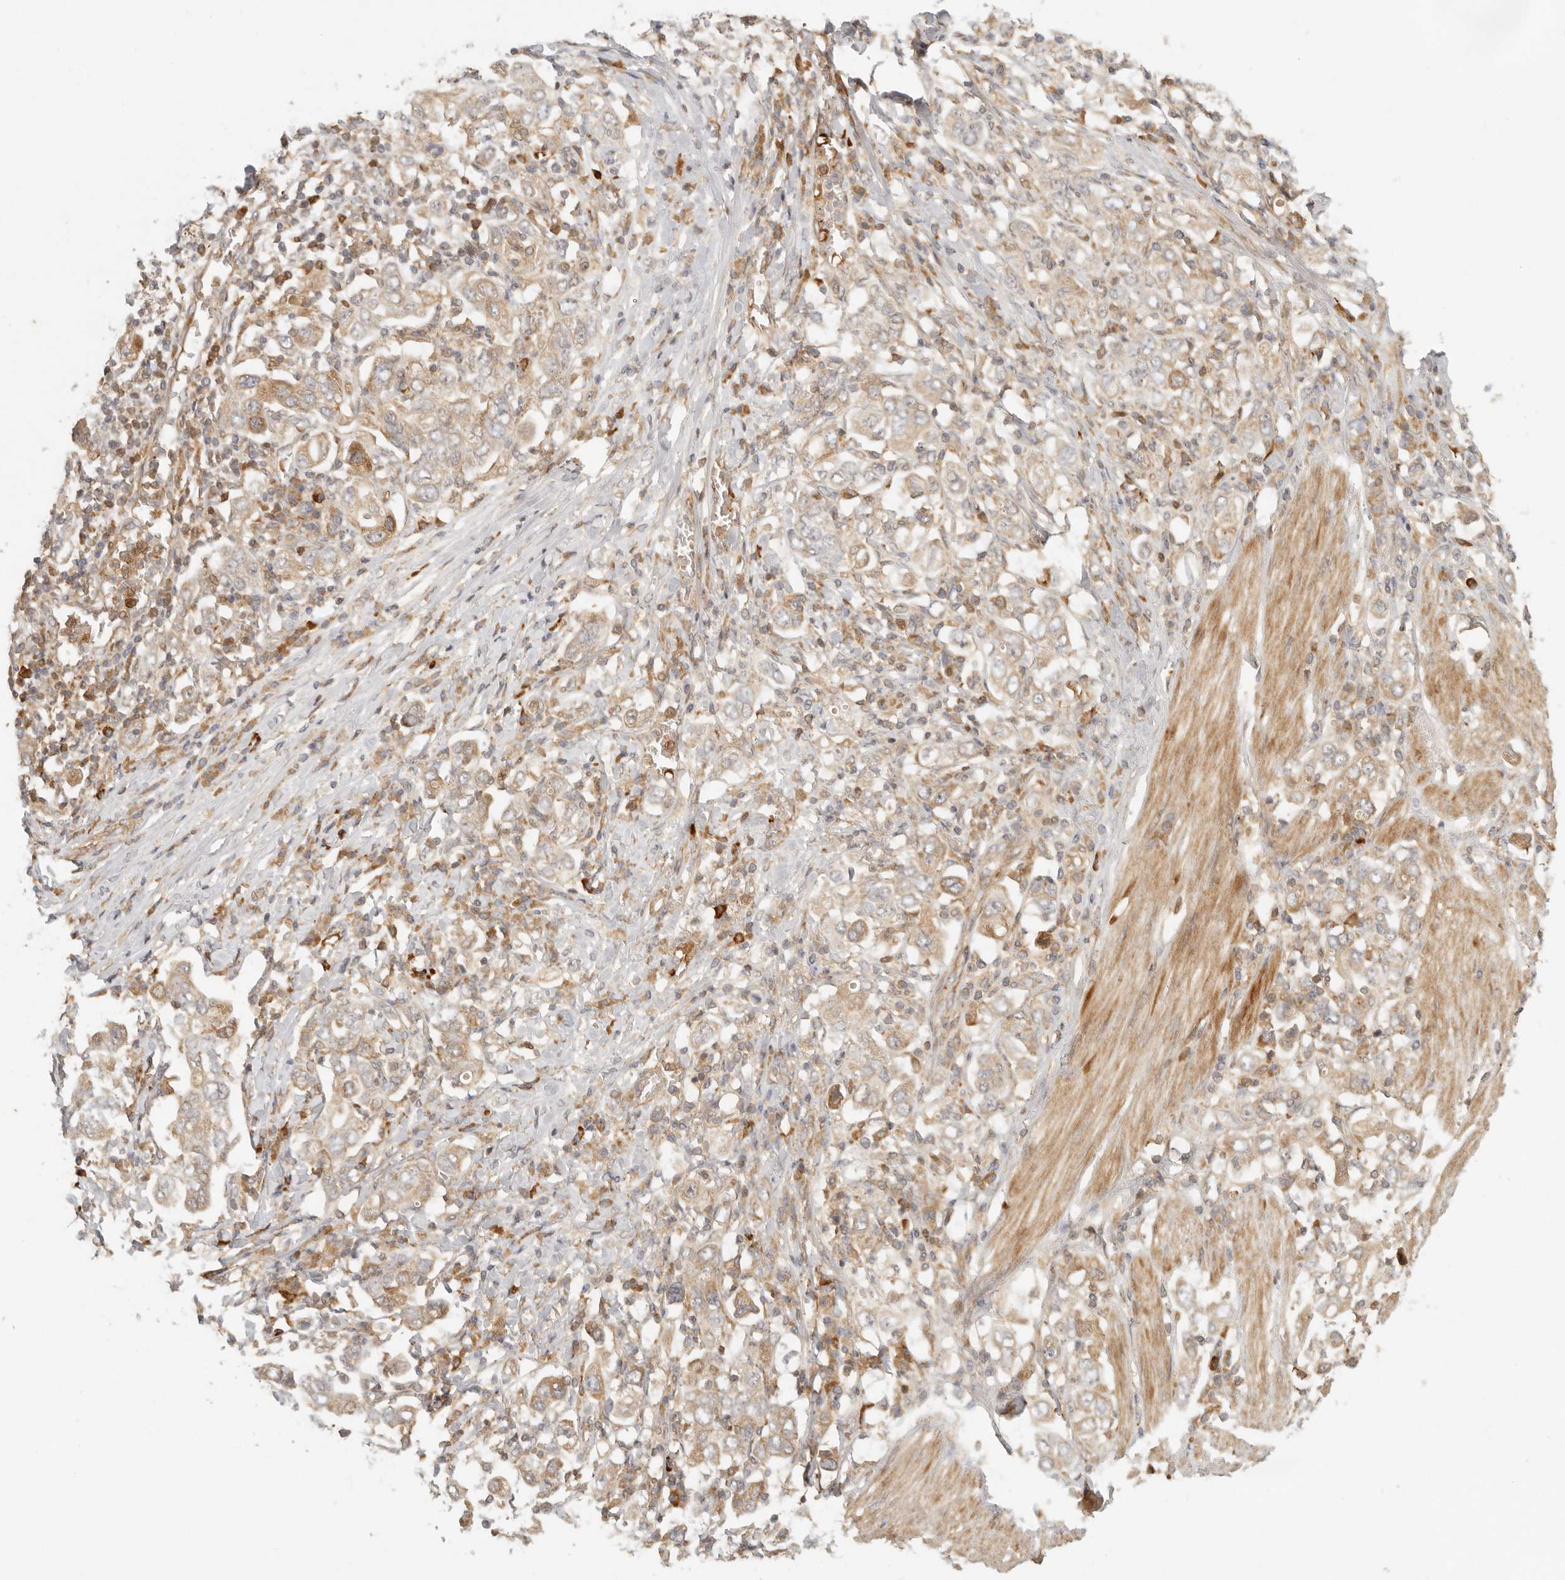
{"staining": {"intensity": "moderate", "quantity": ">75%", "location": "cytoplasmic/membranous"}, "tissue": "stomach cancer", "cell_type": "Tumor cells", "image_type": "cancer", "snomed": [{"axis": "morphology", "description": "Adenocarcinoma, NOS"}, {"axis": "topography", "description": "Stomach, upper"}], "caption": "An IHC image of tumor tissue is shown. Protein staining in brown shows moderate cytoplasmic/membranous positivity in stomach cancer within tumor cells. (DAB IHC with brightfield microscopy, high magnification).", "gene": "AHDC1", "patient": {"sex": "male", "age": 62}}